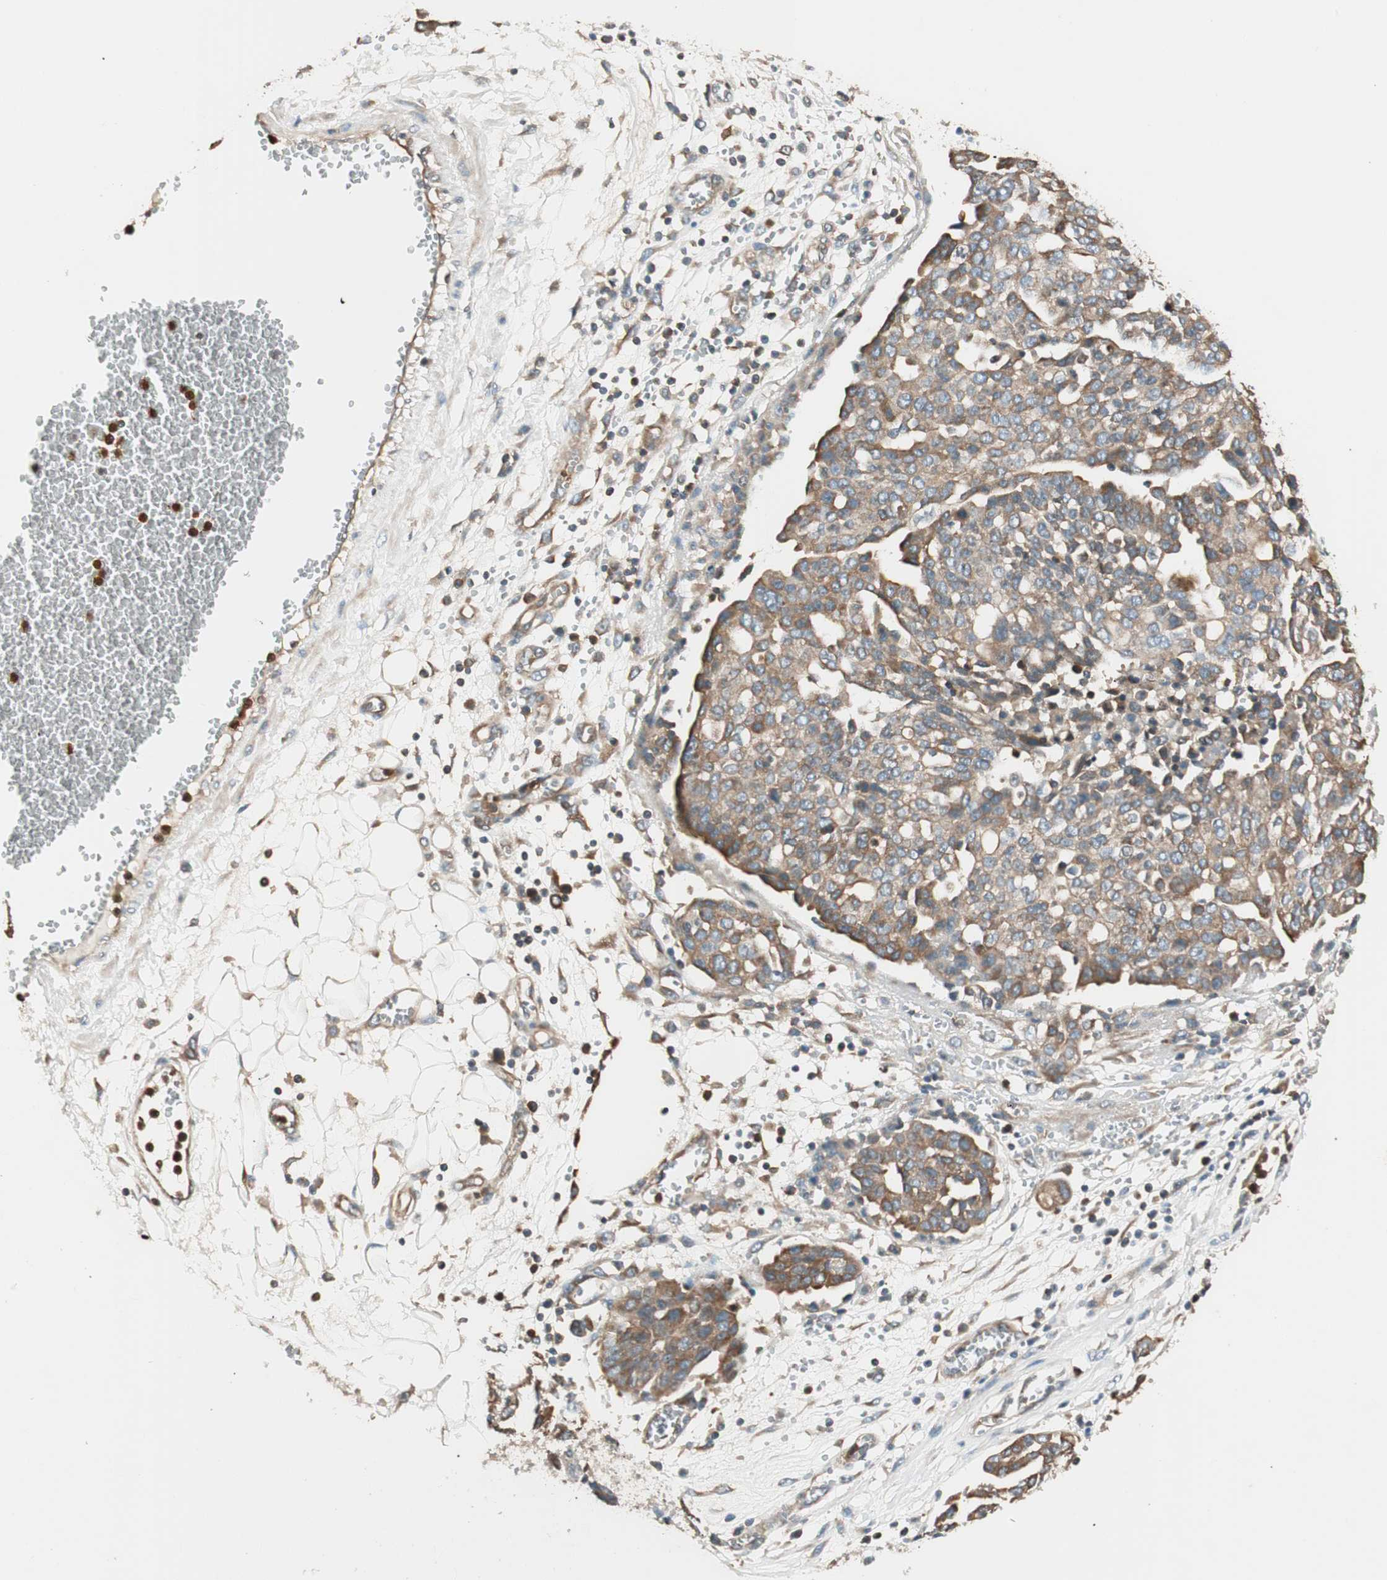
{"staining": {"intensity": "moderate", "quantity": ">75%", "location": "cytoplasmic/membranous"}, "tissue": "ovarian cancer", "cell_type": "Tumor cells", "image_type": "cancer", "snomed": [{"axis": "morphology", "description": "Cystadenocarcinoma, serous, NOS"}, {"axis": "topography", "description": "Soft tissue"}, {"axis": "topography", "description": "Ovary"}], "caption": "IHC of human serous cystadenocarcinoma (ovarian) reveals medium levels of moderate cytoplasmic/membranous expression in approximately >75% of tumor cells.", "gene": "TSG101", "patient": {"sex": "female", "age": 57}}